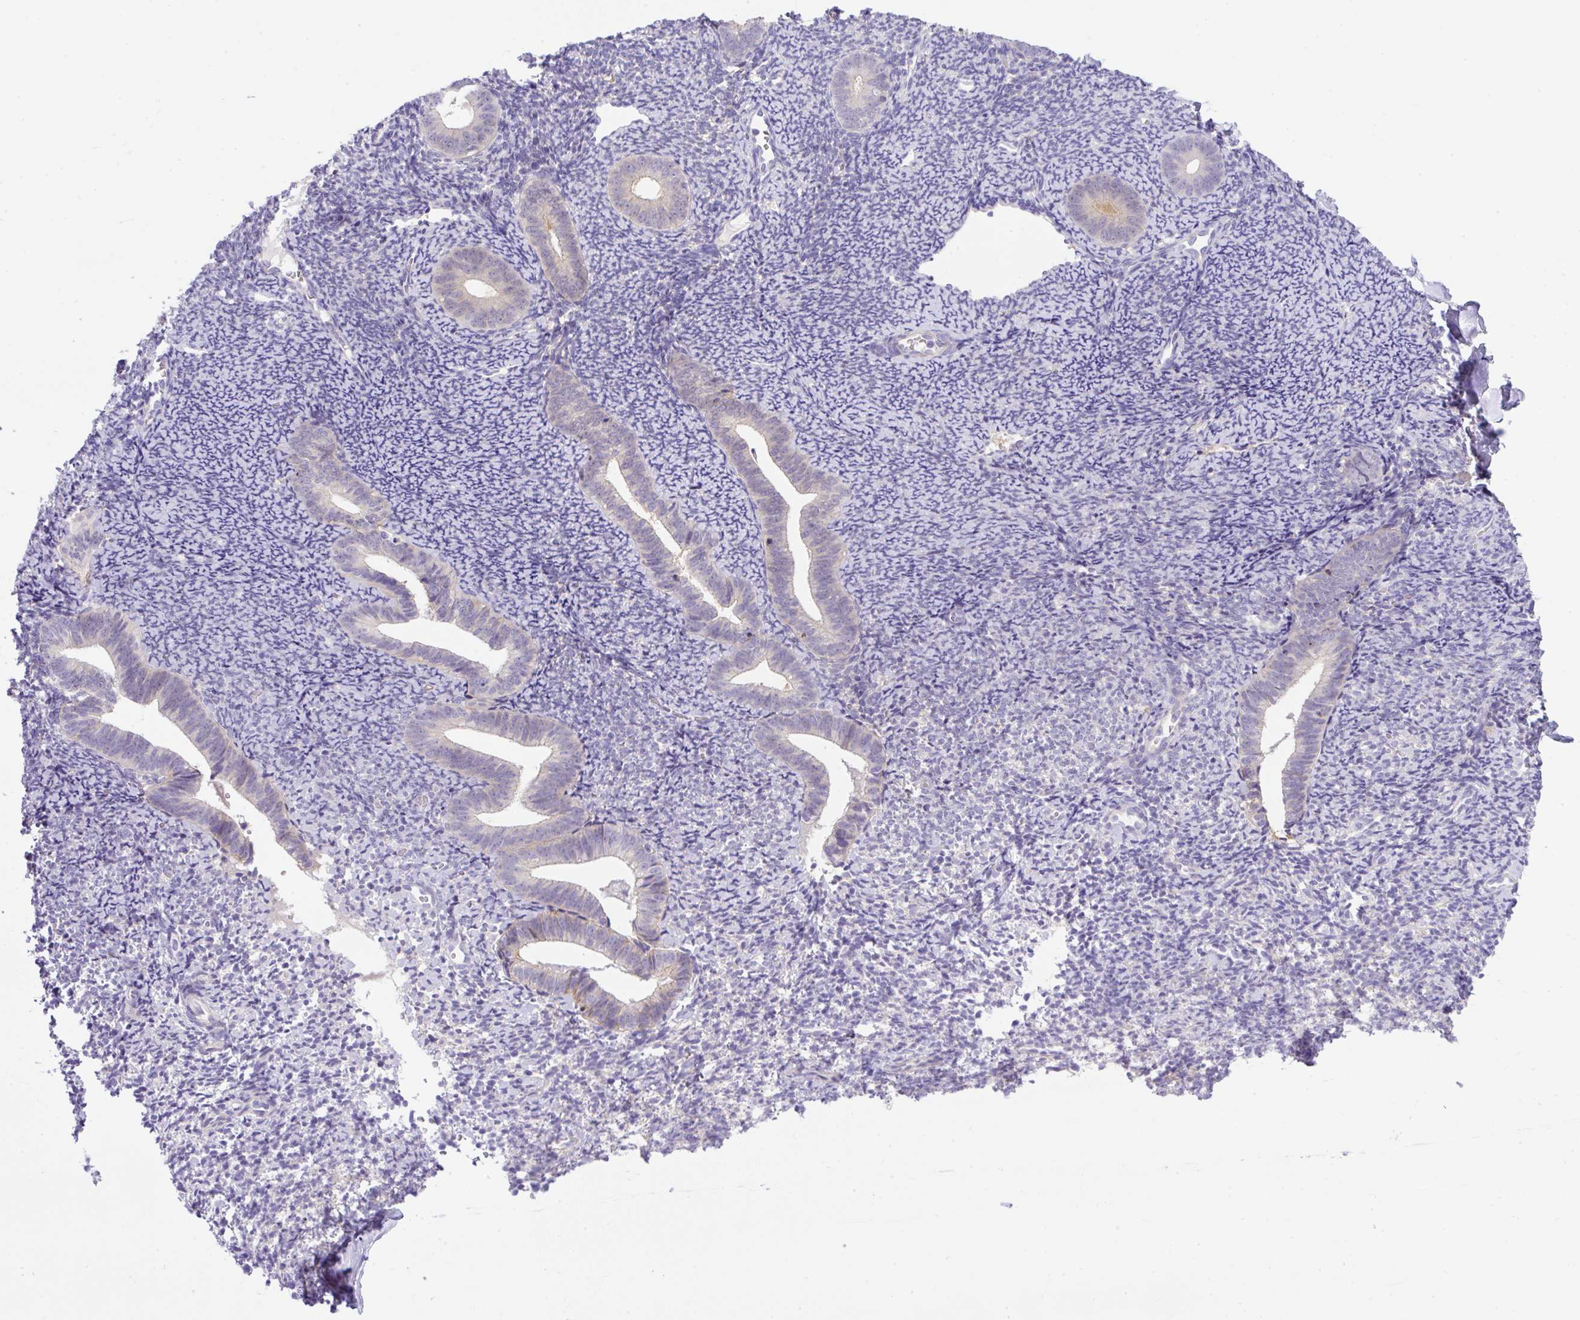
{"staining": {"intensity": "negative", "quantity": "none", "location": "none"}, "tissue": "endometrium", "cell_type": "Cells in endometrial stroma", "image_type": "normal", "snomed": [{"axis": "morphology", "description": "Normal tissue, NOS"}, {"axis": "topography", "description": "Endometrium"}], "caption": "High magnification brightfield microscopy of unremarkable endometrium stained with DAB (3,3'-diaminobenzidine) (brown) and counterstained with hematoxylin (blue): cells in endometrial stroma show no significant staining. (Stains: DAB (3,3'-diaminobenzidine) immunohistochemistry (IHC) with hematoxylin counter stain, Microscopy: brightfield microscopy at high magnification).", "gene": "NPTN", "patient": {"sex": "female", "age": 39}}